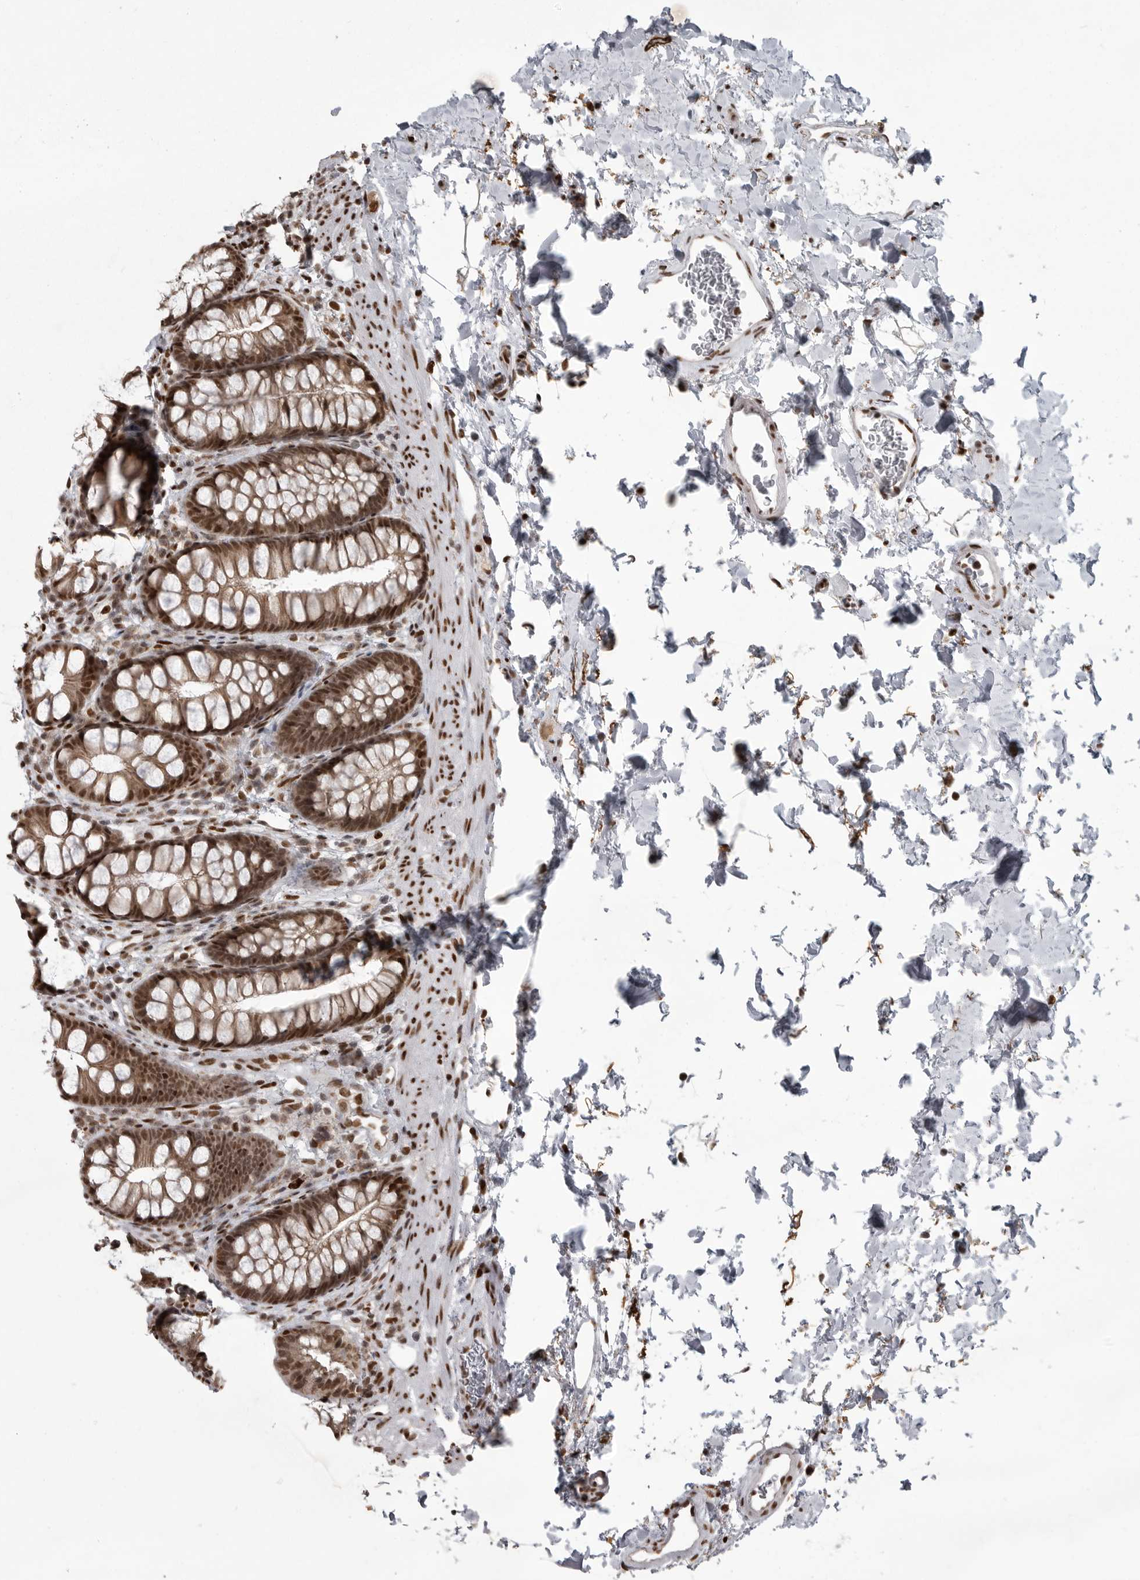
{"staining": {"intensity": "strong", "quantity": ">75%", "location": "nuclear"}, "tissue": "colon", "cell_type": "Endothelial cells", "image_type": "normal", "snomed": [{"axis": "morphology", "description": "Normal tissue, NOS"}, {"axis": "topography", "description": "Colon"}], "caption": "A high-resolution image shows immunohistochemistry staining of unremarkable colon, which exhibits strong nuclear expression in approximately >75% of endothelial cells. The protein of interest is shown in brown color, while the nuclei are stained blue.", "gene": "YAF2", "patient": {"sex": "female", "age": 62}}